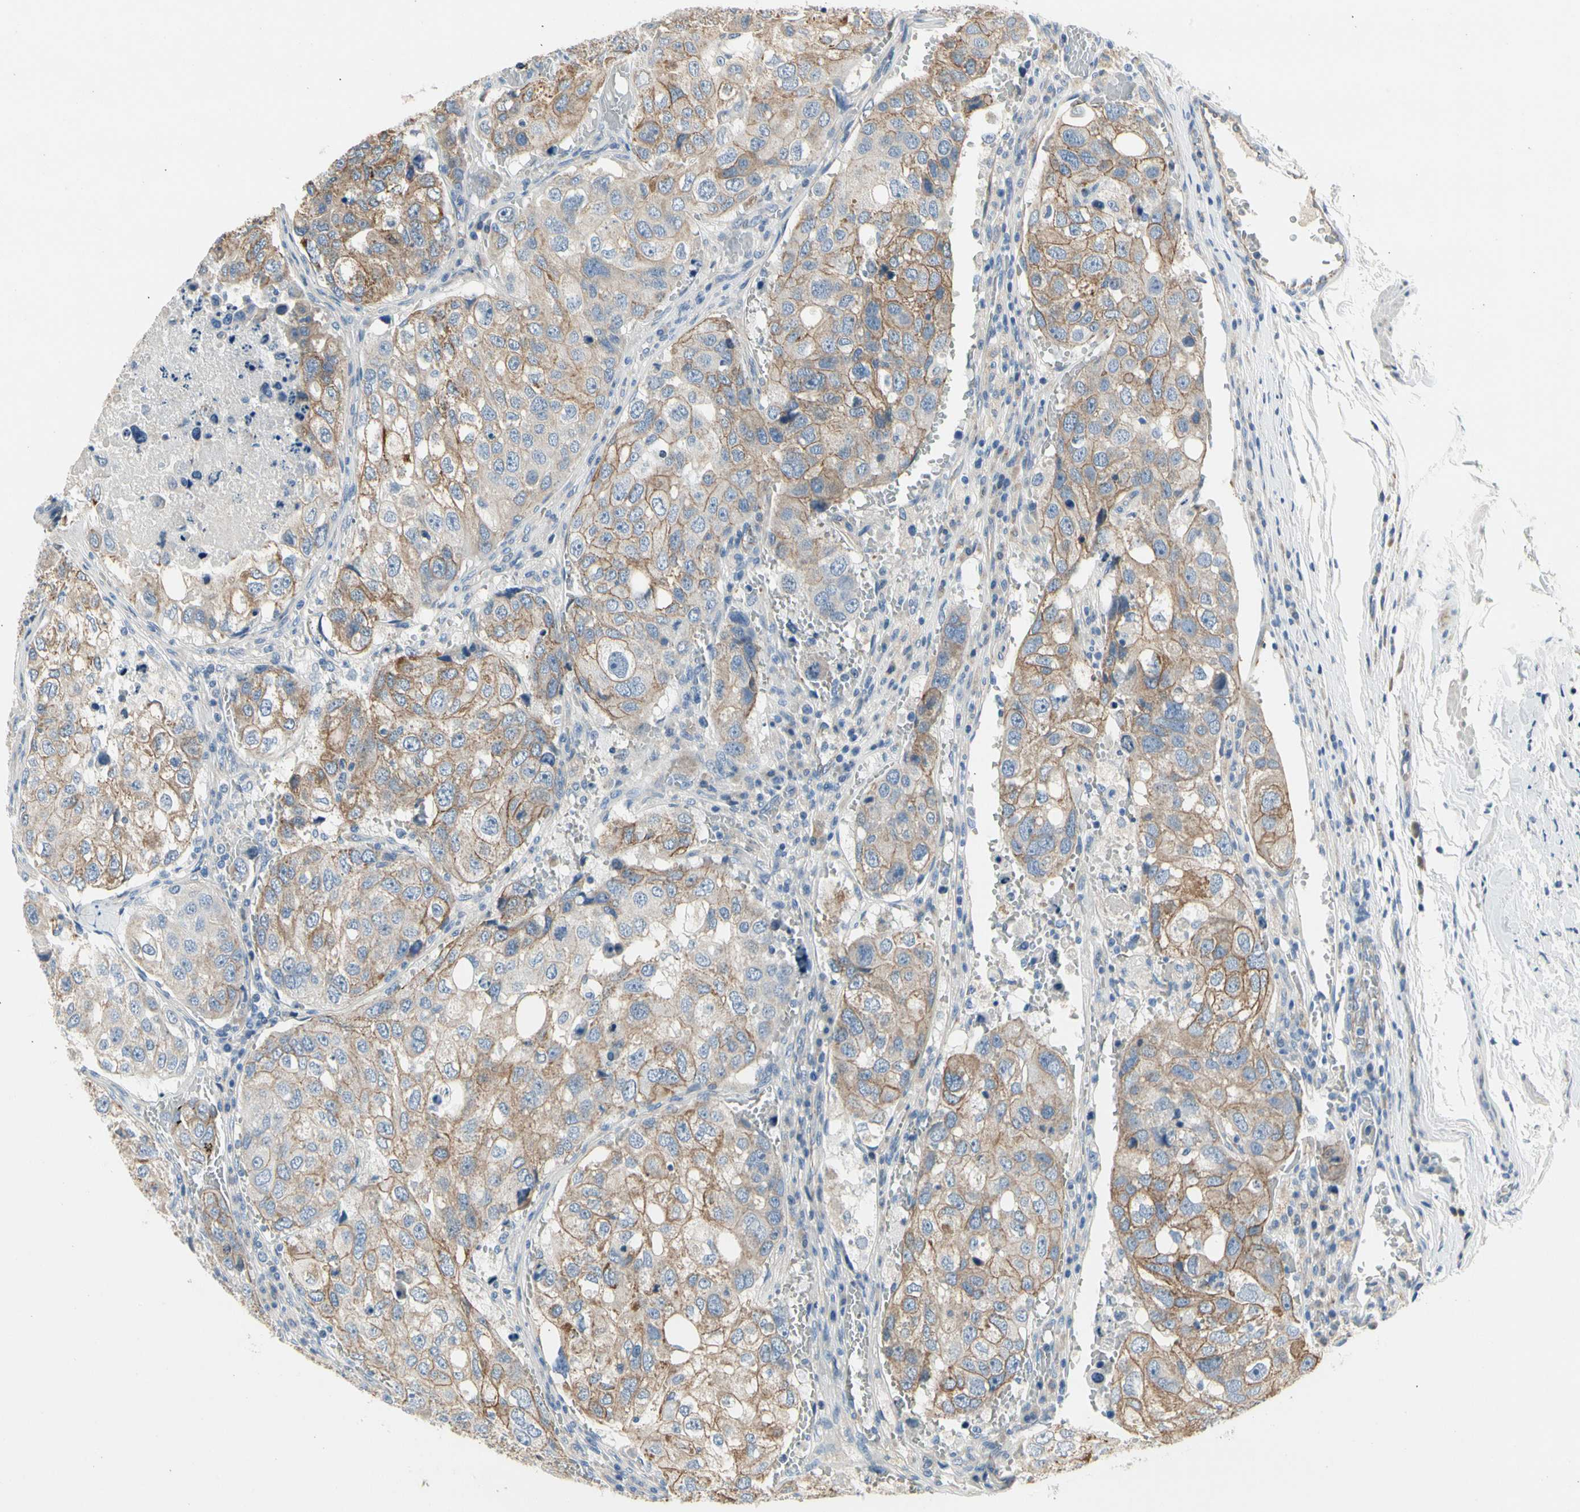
{"staining": {"intensity": "weak", "quantity": "25%-75%", "location": "cytoplasmic/membranous"}, "tissue": "urothelial cancer", "cell_type": "Tumor cells", "image_type": "cancer", "snomed": [{"axis": "morphology", "description": "Urothelial carcinoma, High grade"}, {"axis": "topography", "description": "Lymph node"}, {"axis": "topography", "description": "Urinary bladder"}], "caption": "A photomicrograph showing weak cytoplasmic/membranous positivity in approximately 25%-75% of tumor cells in high-grade urothelial carcinoma, as visualized by brown immunohistochemical staining.", "gene": "LGR6", "patient": {"sex": "male", "age": 51}}